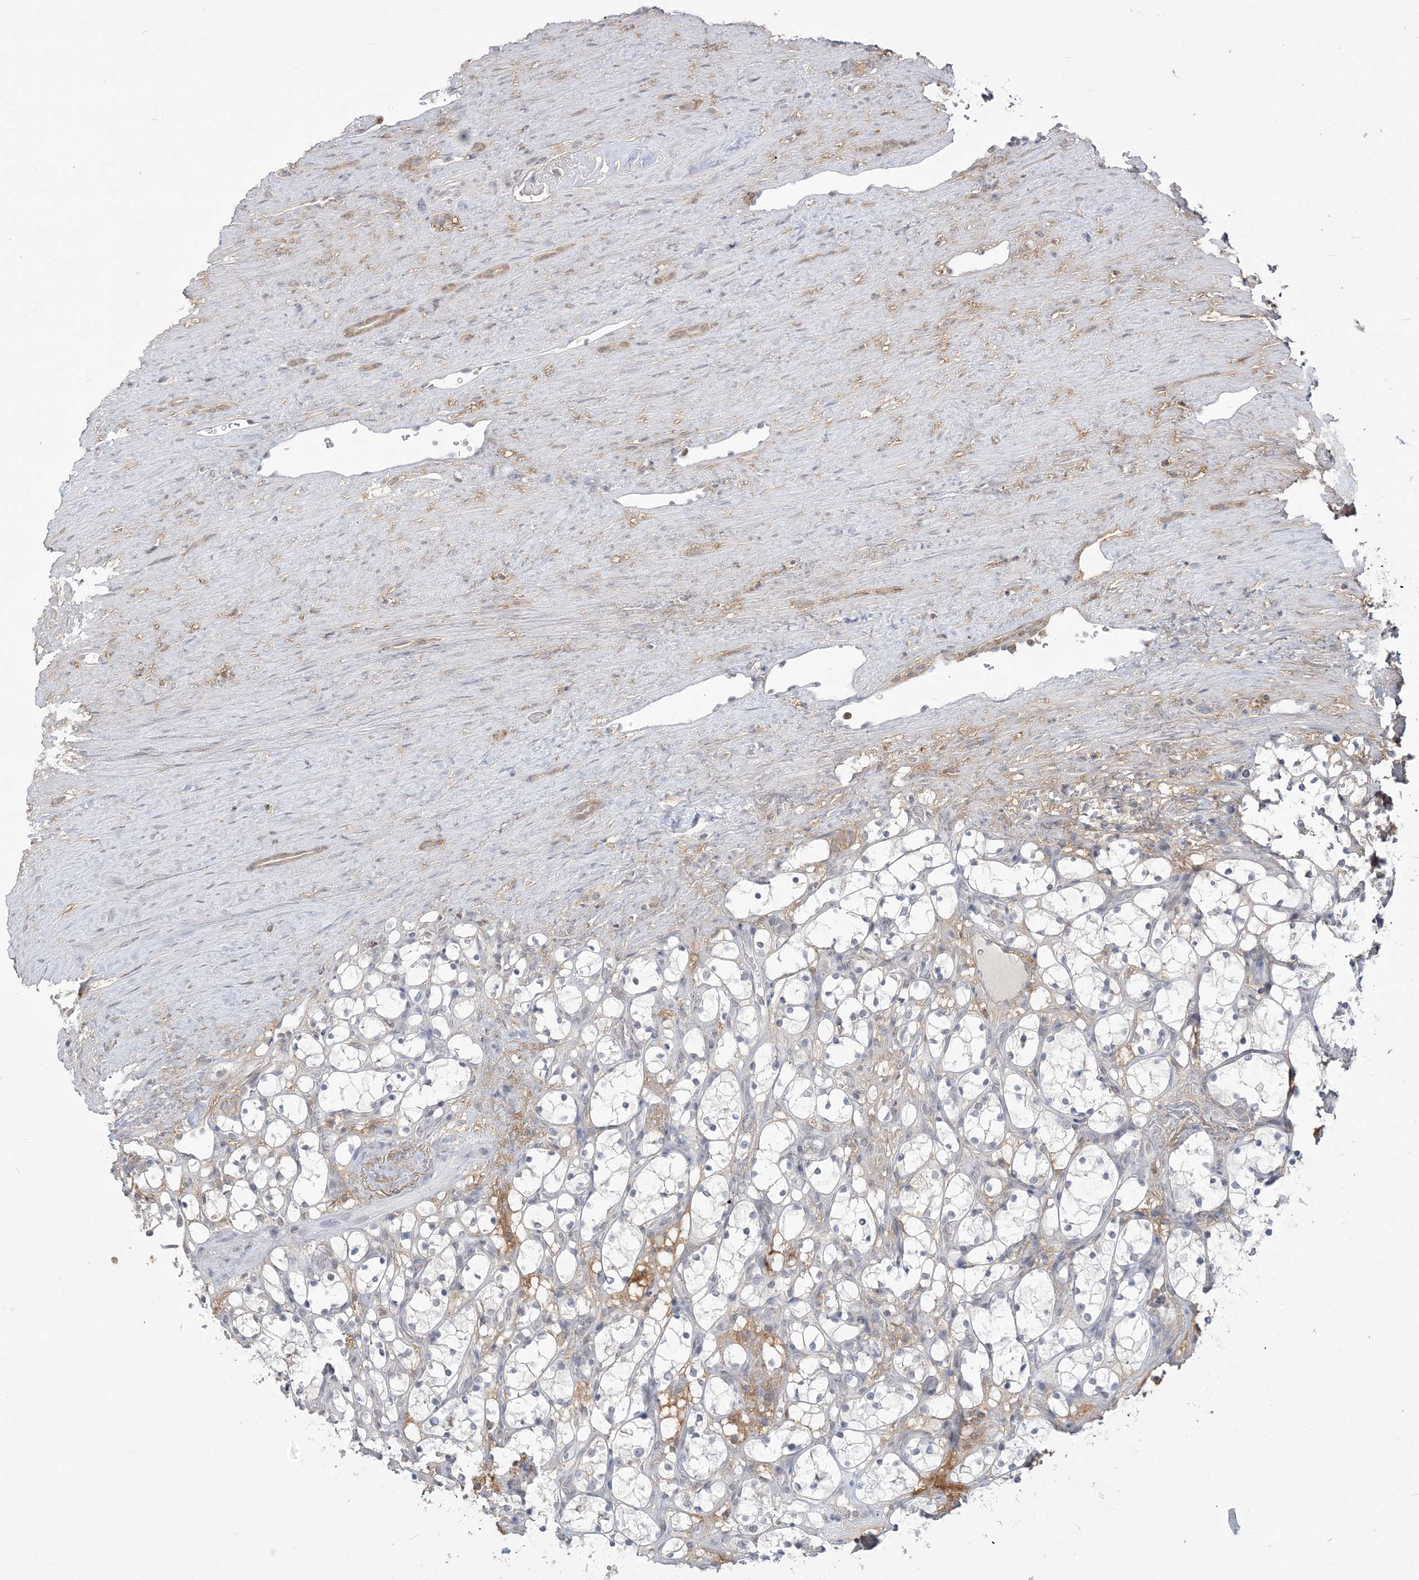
{"staining": {"intensity": "negative", "quantity": "none", "location": "none"}, "tissue": "renal cancer", "cell_type": "Tumor cells", "image_type": "cancer", "snomed": [{"axis": "morphology", "description": "Adenocarcinoma, NOS"}, {"axis": "topography", "description": "Kidney"}], "caption": "This is a image of IHC staining of adenocarcinoma (renal), which shows no staining in tumor cells.", "gene": "ANKS1A", "patient": {"sex": "female", "age": 69}}